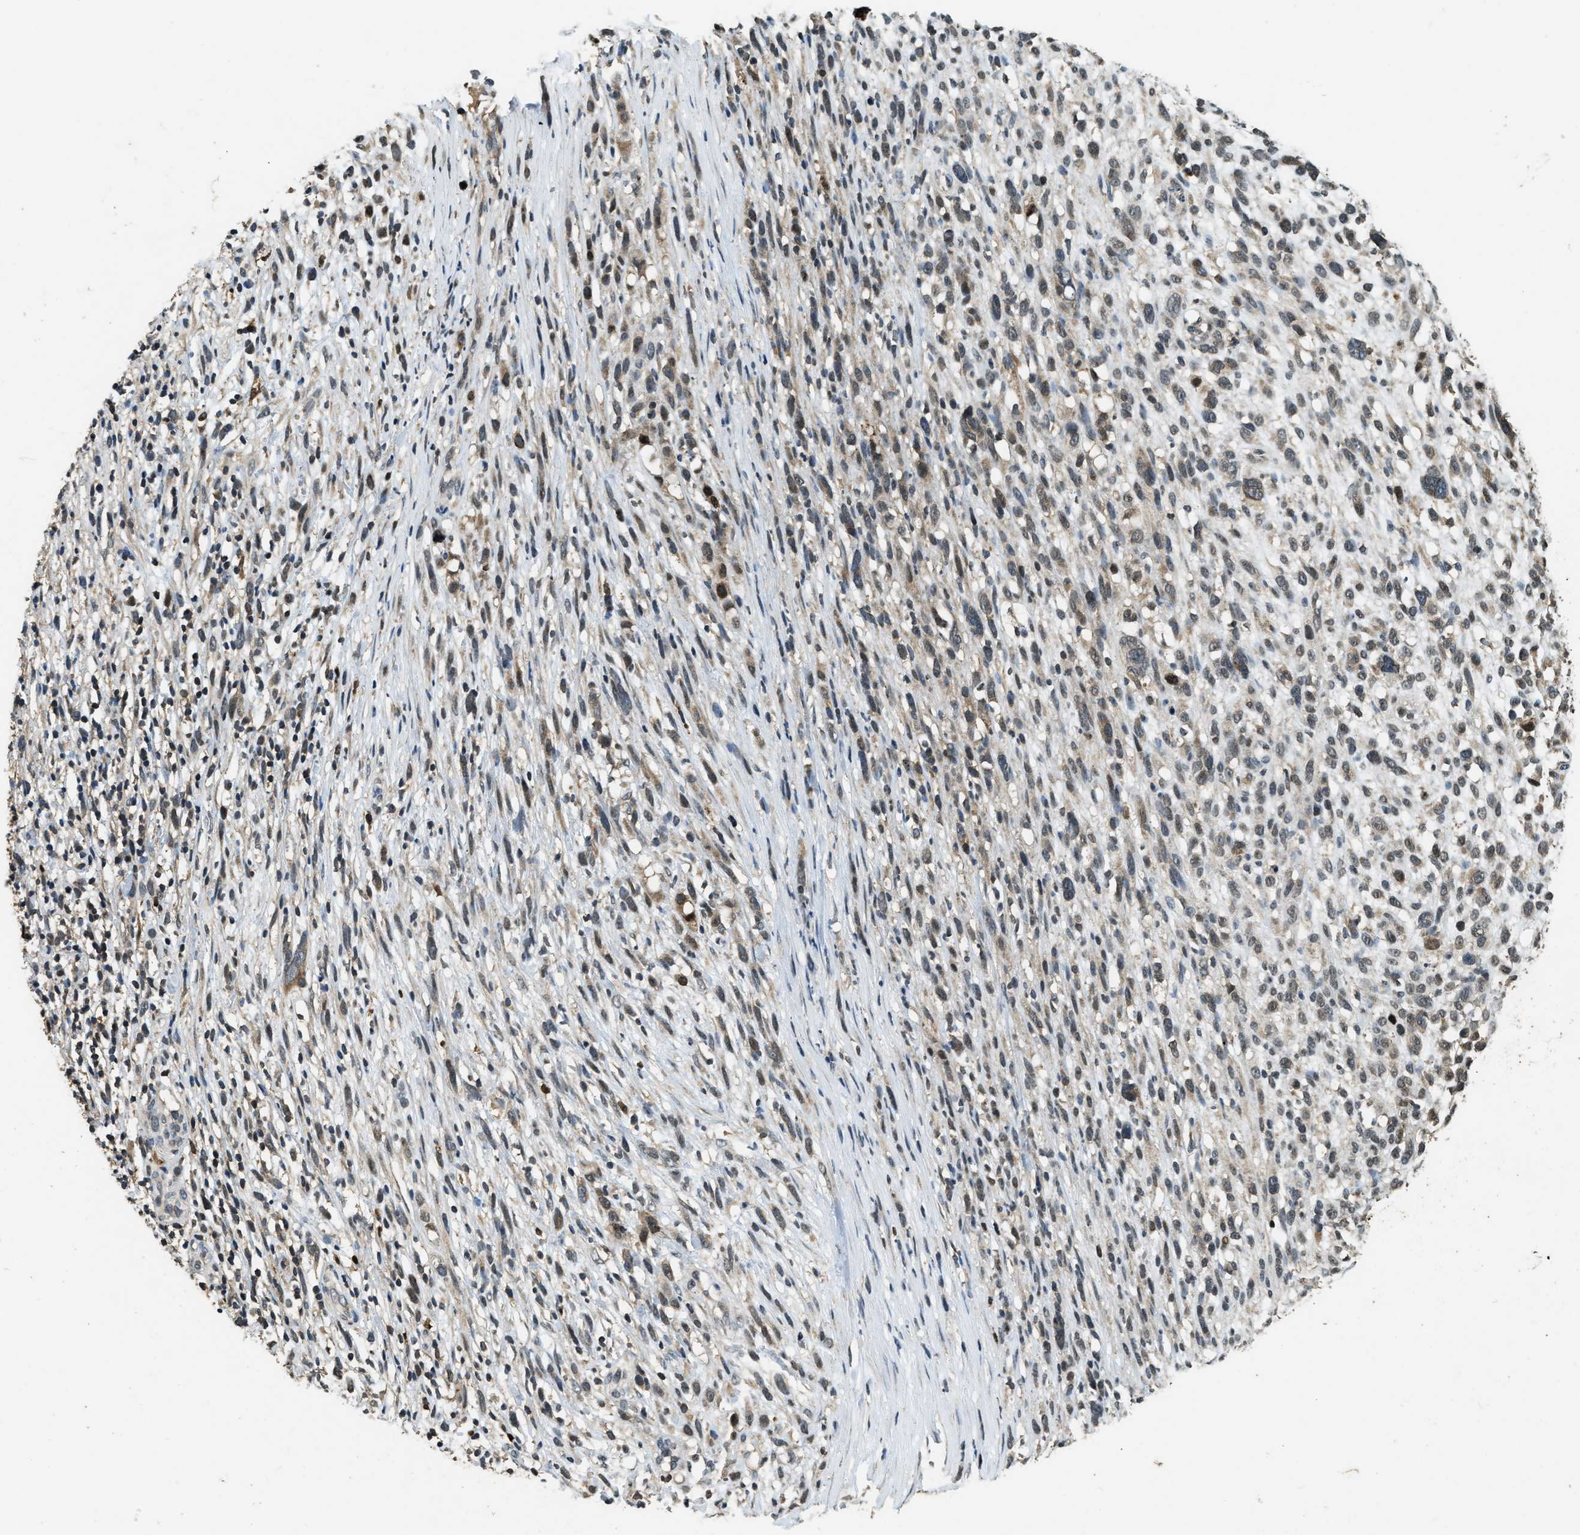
{"staining": {"intensity": "moderate", "quantity": "<25%", "location": "cytoplasmic/membranous"}, "tissue": "melanoma", "cell_type": "Tumor cells", "image_type": "cancer", "snomed": [{"axis": "morphology", "description": "Malignant melanoma, NOS"}, {"axis": "topography", "description": "Skin"}], "caption": "This image exhibits immunohistochemistry staining of human malignant melanoma, with low moderate cytoplasmic/membranous staining in about <25% of tumor cells.", "gene": "RNF141", "patient": {"sex": "female", "age": 55}}